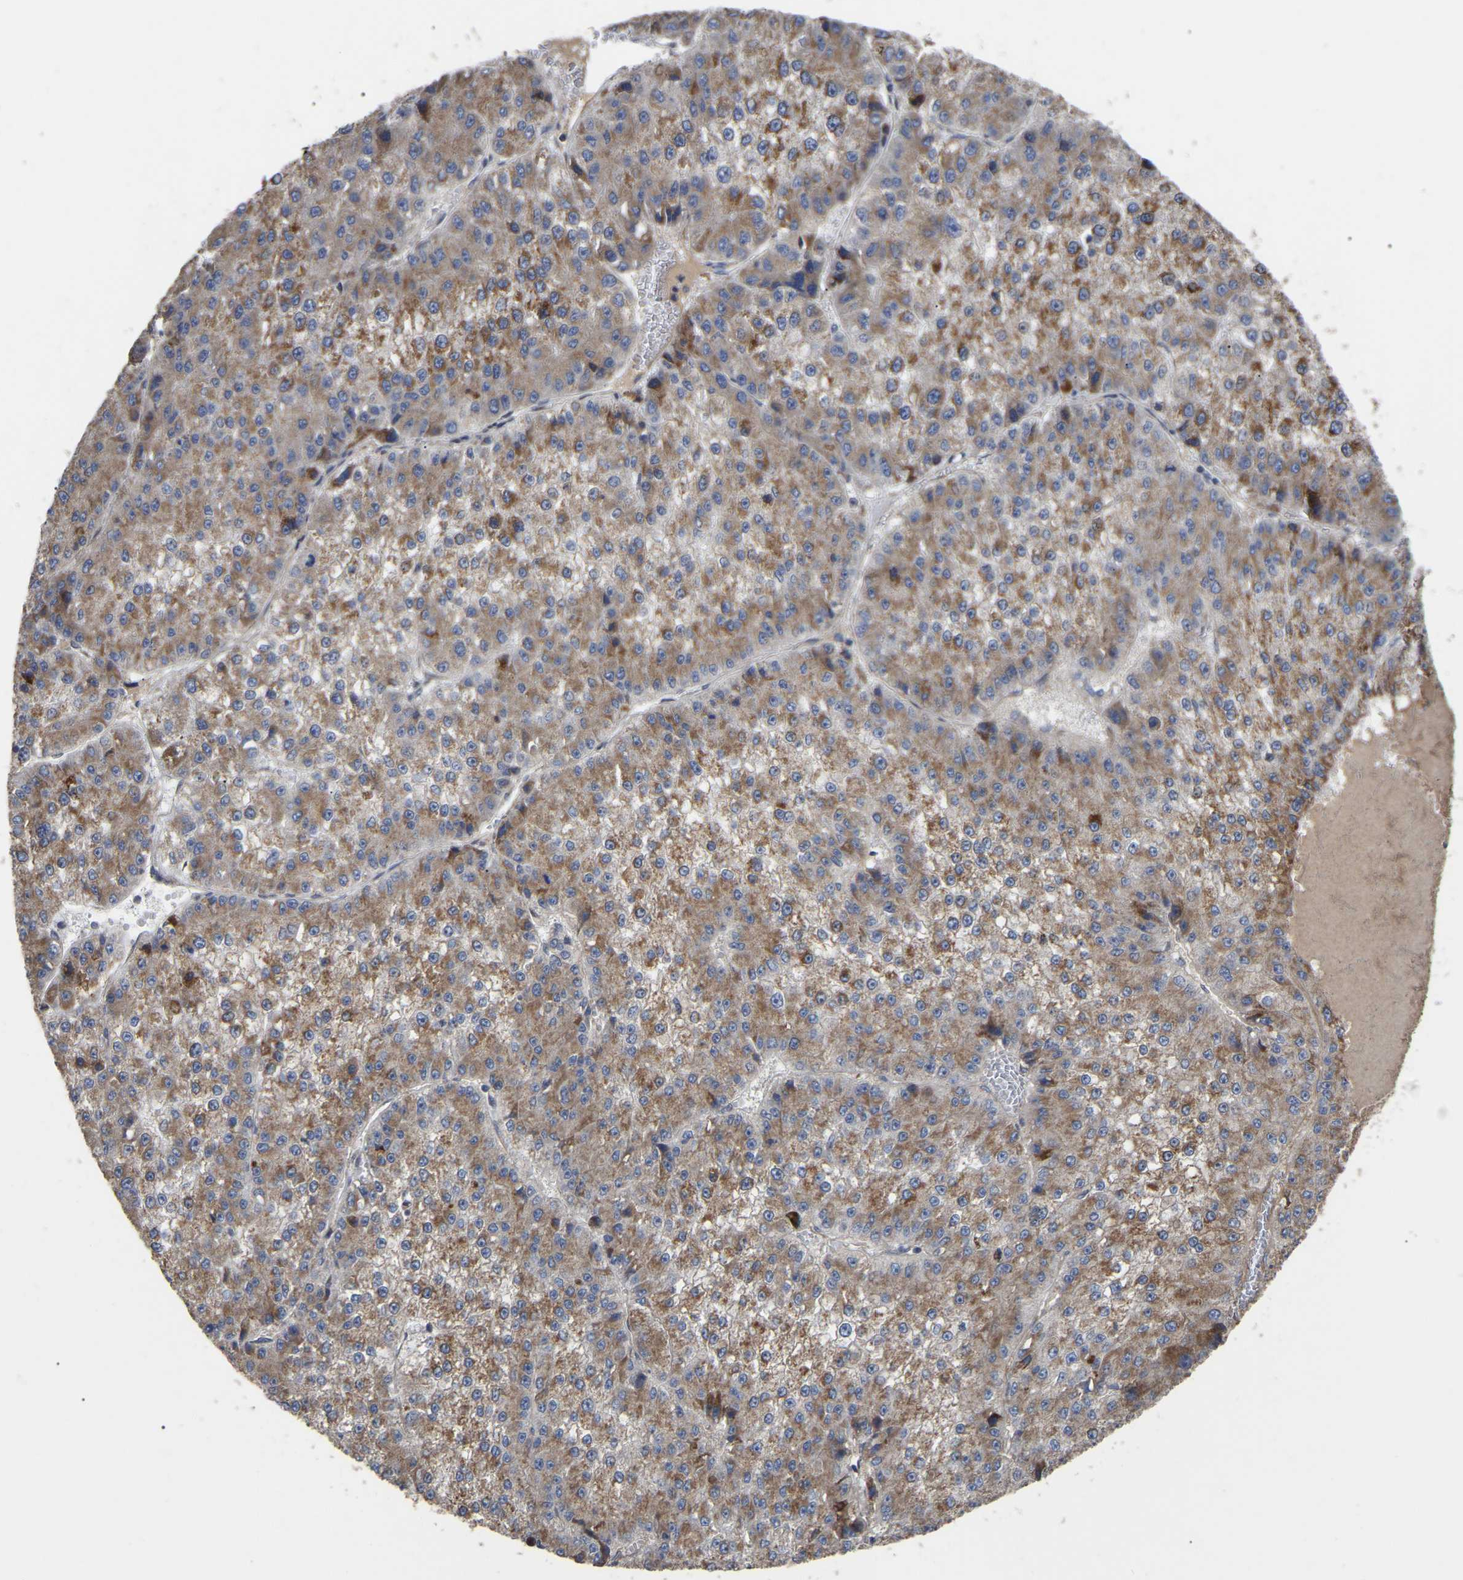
{"staining": {"intensity": "moderate", "quantity": ">75%", "location": "cytoplasmic/membranous"}, "tissue": "liver cancer", "cell_type": "Tumor cells", "image_type": "cancer", "snomed": [{"axis": "morphology", "description": "Carcinoma, Hepatocellular, NOS"}, {"axis": "topography", "description": "Liver"}], "caption": "Liver hepatocellular carcinoma tissue exhibits moderate cytoplasmic/membranous expression in approximately >75% of tumor cells, visualized by immunohistochemistry.", "gene": "GCC1", "patient": {"sex": "female", "age": 73}}